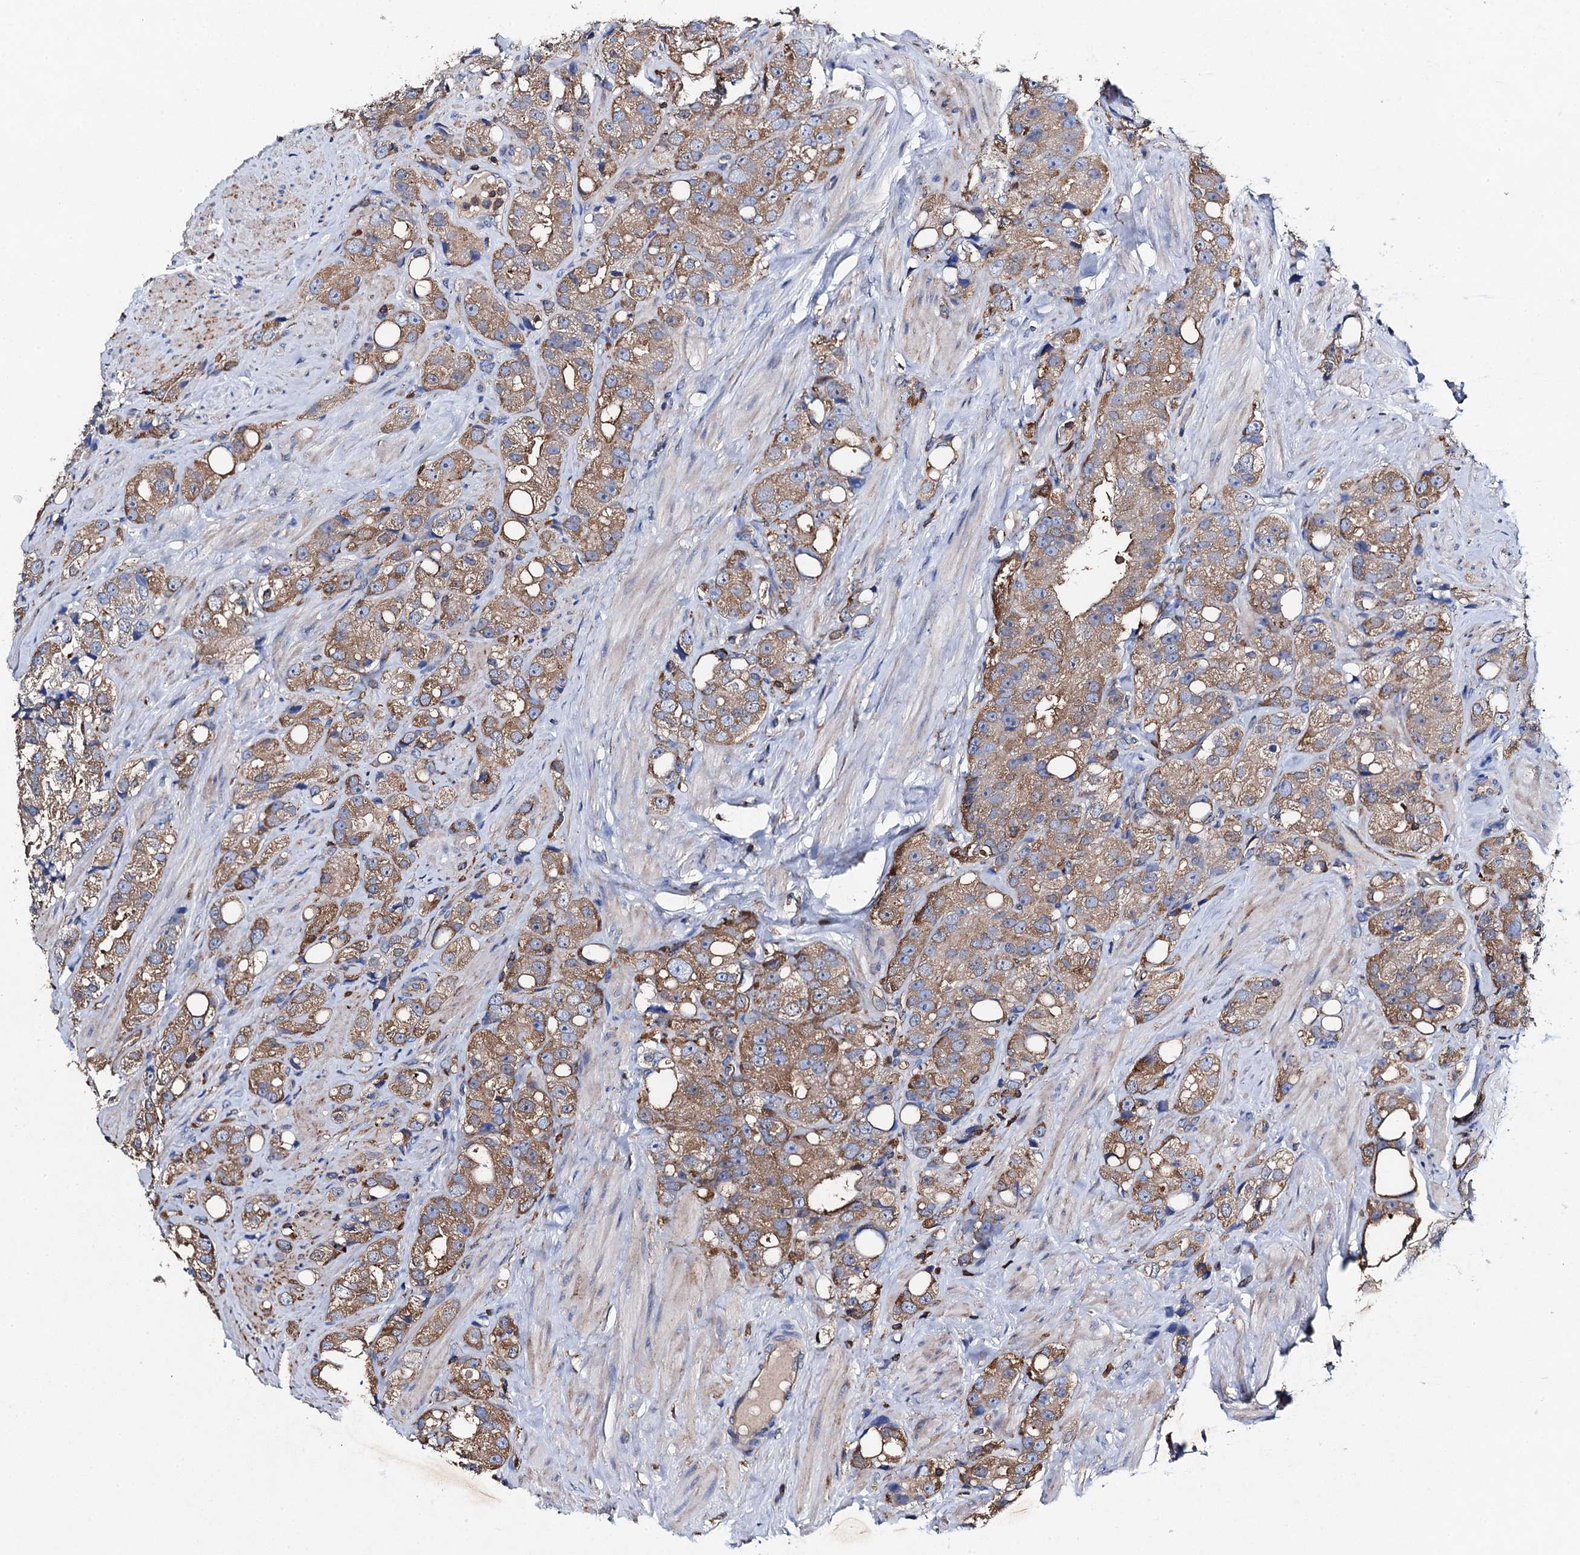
{"staining": {"intensity": "moderate", "quantity": ">75%", "location": "cytoplasmic/membranous"}, "tissue": "prostate cancer", "cell_type": "Tumor cells", "image_type": "cancer", "snomed": [{"axis": "morphology", "description": "Adenocarcinoma, NOS"}, {"axis": "topography", "description": "Prostate"}], "caption": "Brown immunohistochemical staining in prostate cancer (adenocarcinoma) displays moderate cytoplasmic/membranous staining in about >75% of tumor cells.", "gene": "MS4A4E", "patient": {"sex": "male", "age": 79}}